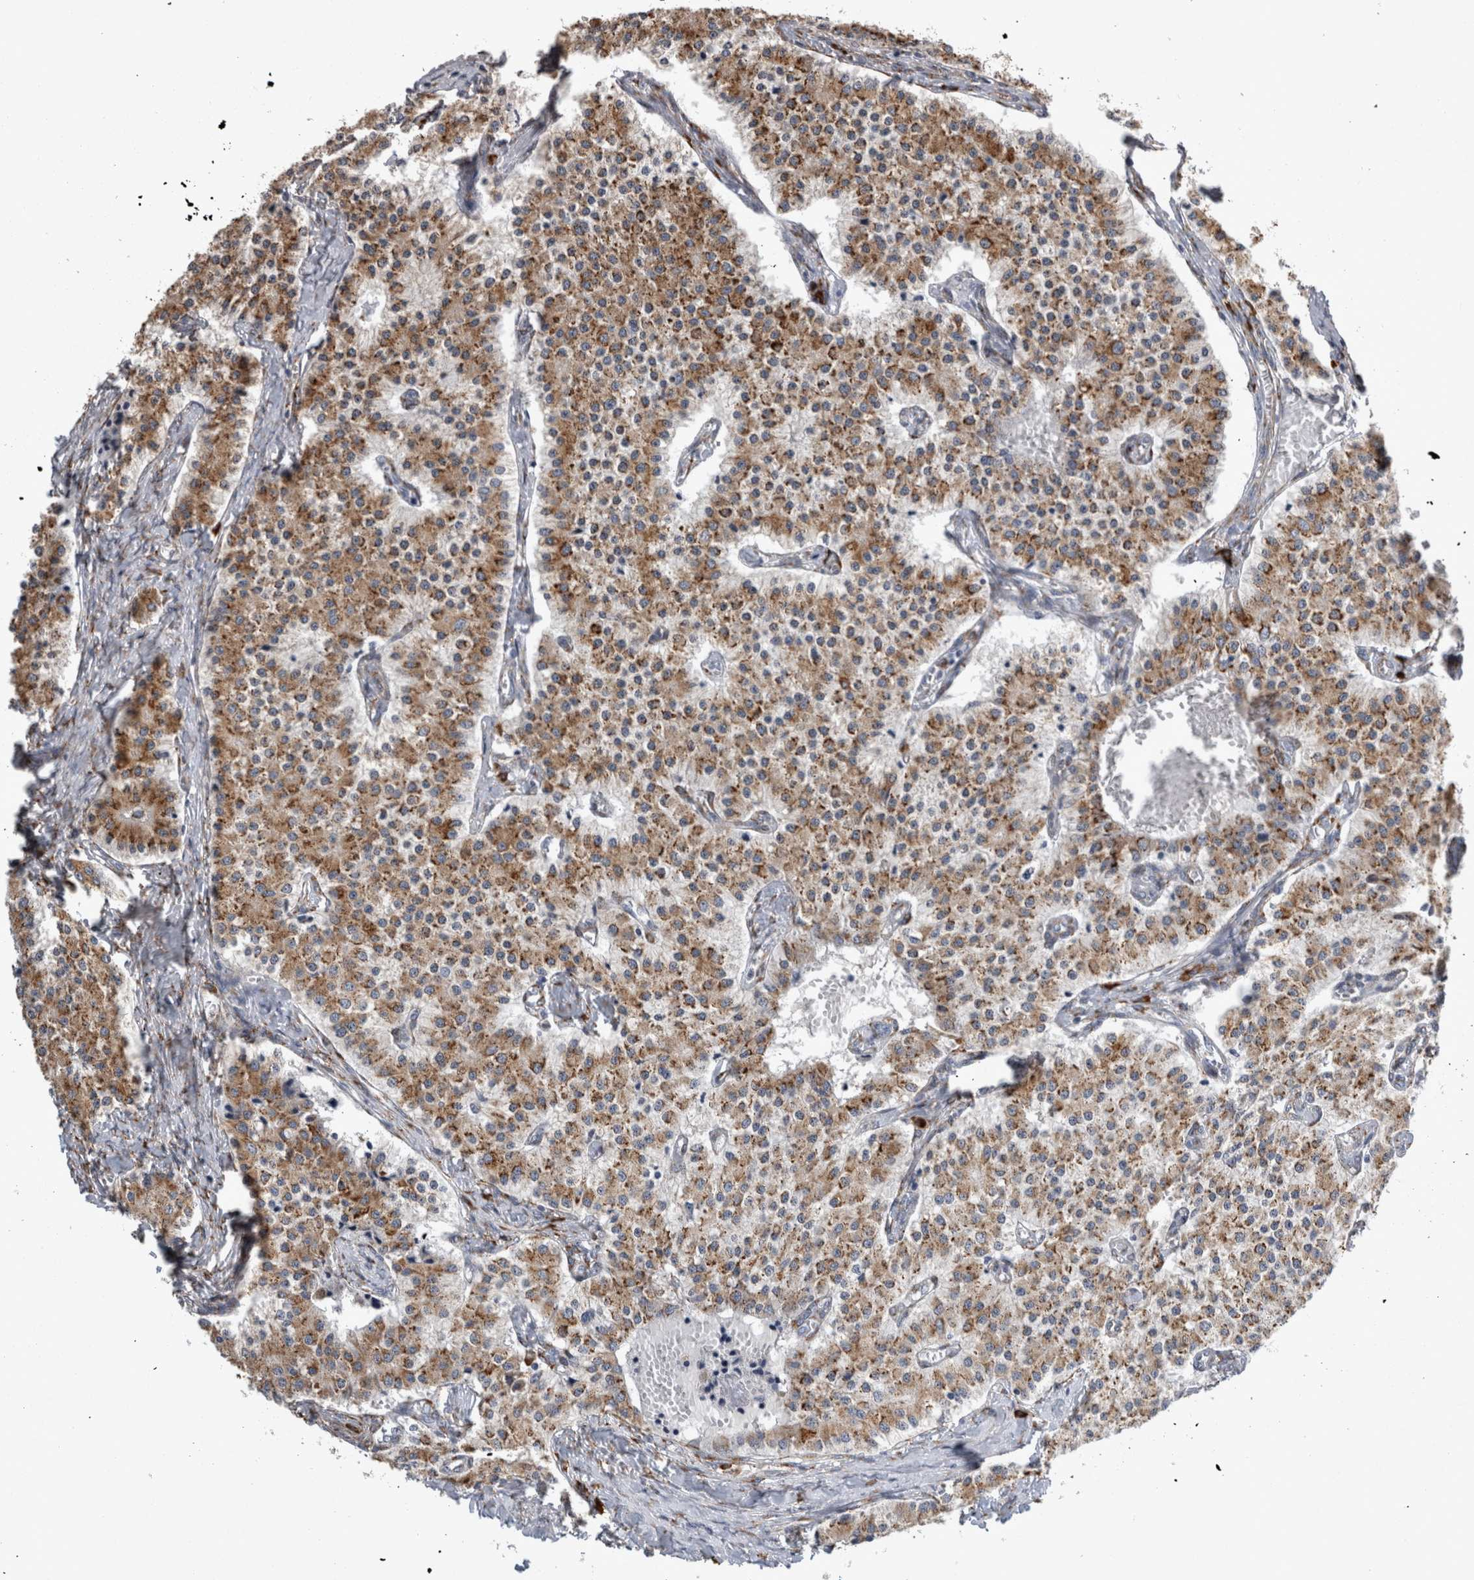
{"staining": {"intensity": "moderate", "quantity": ">75%", "location": "cytoplasmic/membranous"}, "tissue": "carcinoid", "cell_type": "Tumor cells", "image_type": "cancer", "snomed": [{"axis": "morphology", "description": "Carcinoid, malignant, NOS"}, {"axis": "topography", "description": "Colon"}], "caption": "Carcinoid tissue displays moderate cytoplasmic/membranous positivity in about >75% of tumor cells, visualized by immunohistochemistry.", "gene": "FHIP2B", "patient": {"sex": "female", "age": 52}}